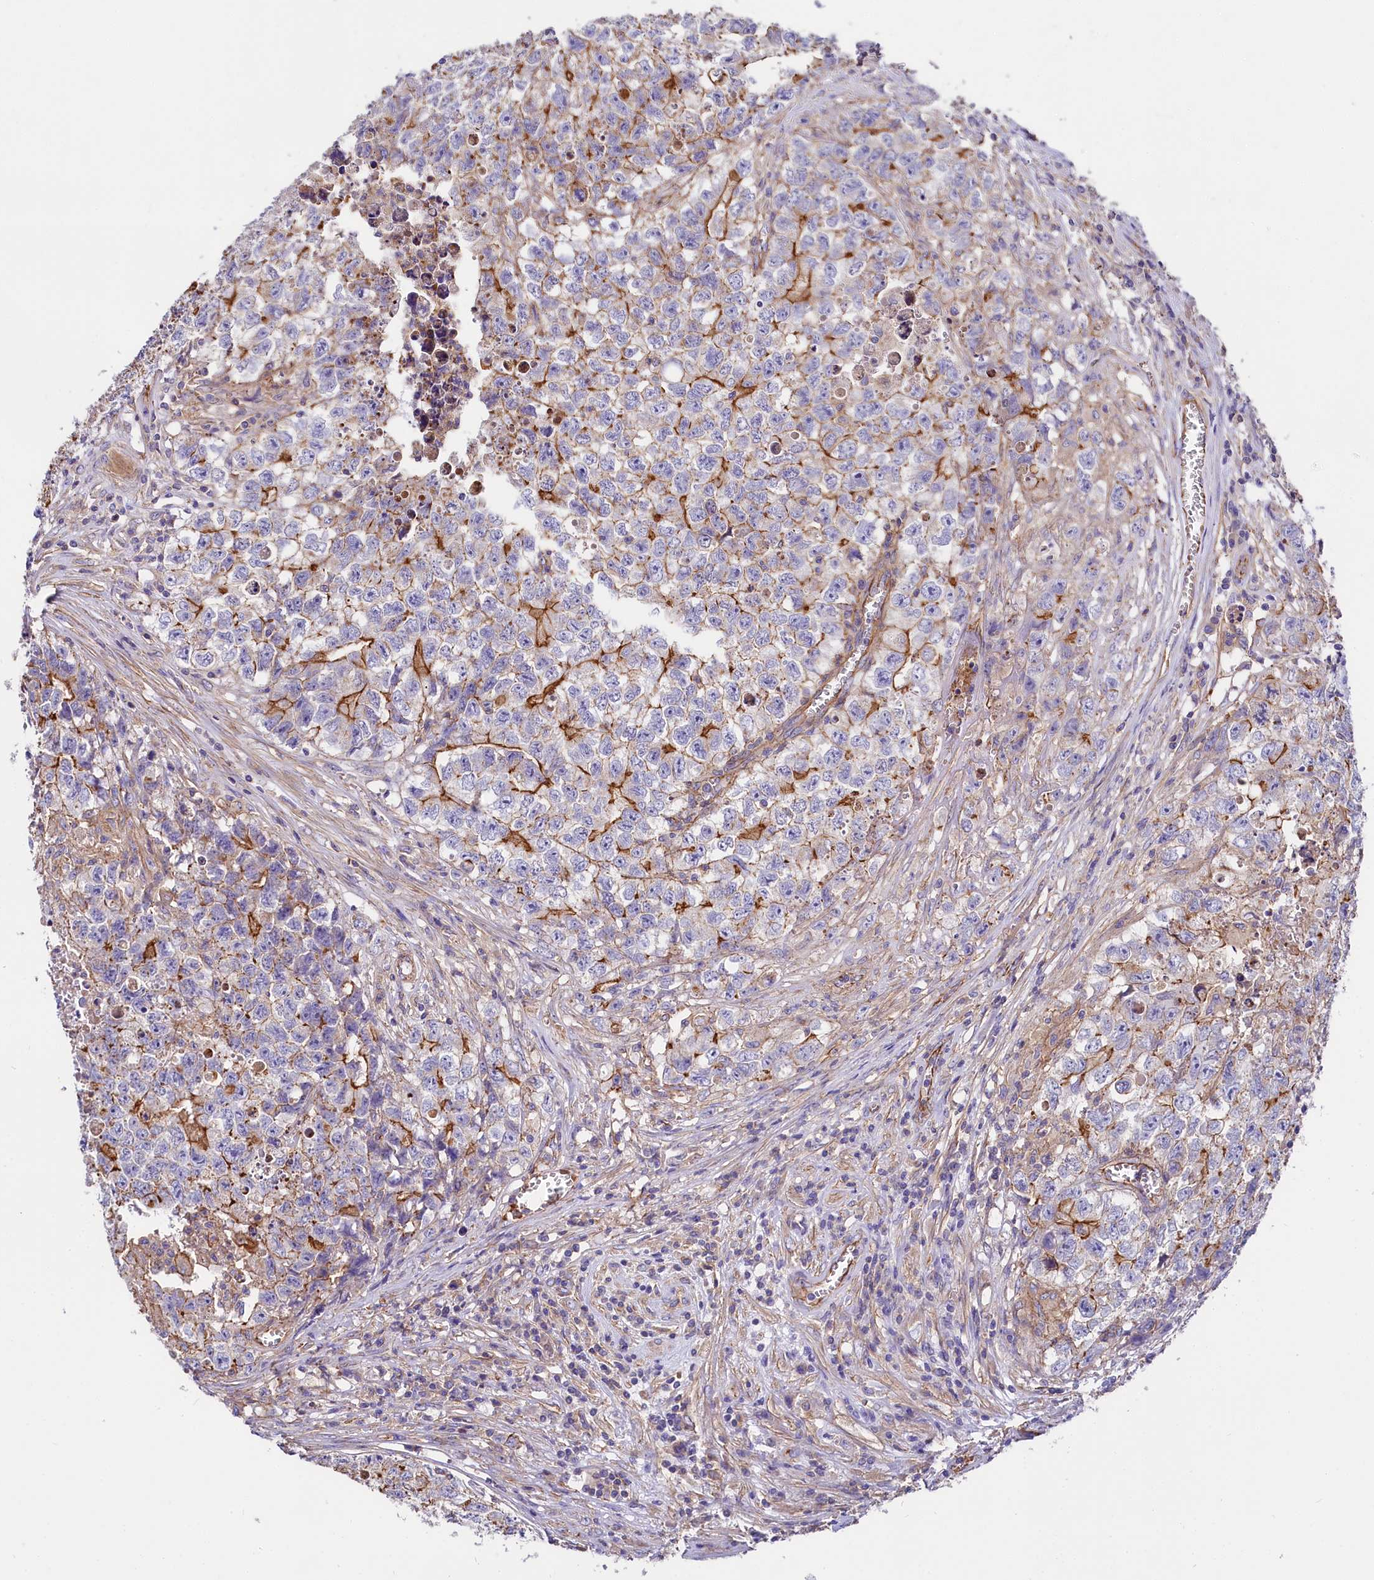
{"staining": {"intensity": "moderate", "quantity": "25%-75%", "location": "cytoplasmic/membranous"}, "tissue": "testis cancer", "cell_type": "Tumor cells", "image_type": "cancer", "snomed": [{"axis": "morphology", "description": "Seminoma, NOS"}, {"axis": "morphology", "description": "Carcinoma, Embryonal, NOS"}, {"axis": "topography", "description": "Testis"}], "caption": "Testis cancer (embryonal carcinoma) stained for a protein exhibits moderate cytoplasmic/membranous positivity in tumor cells.", "gene": "FCHSD2", "patient": {"sex": "male", "age": 43}}